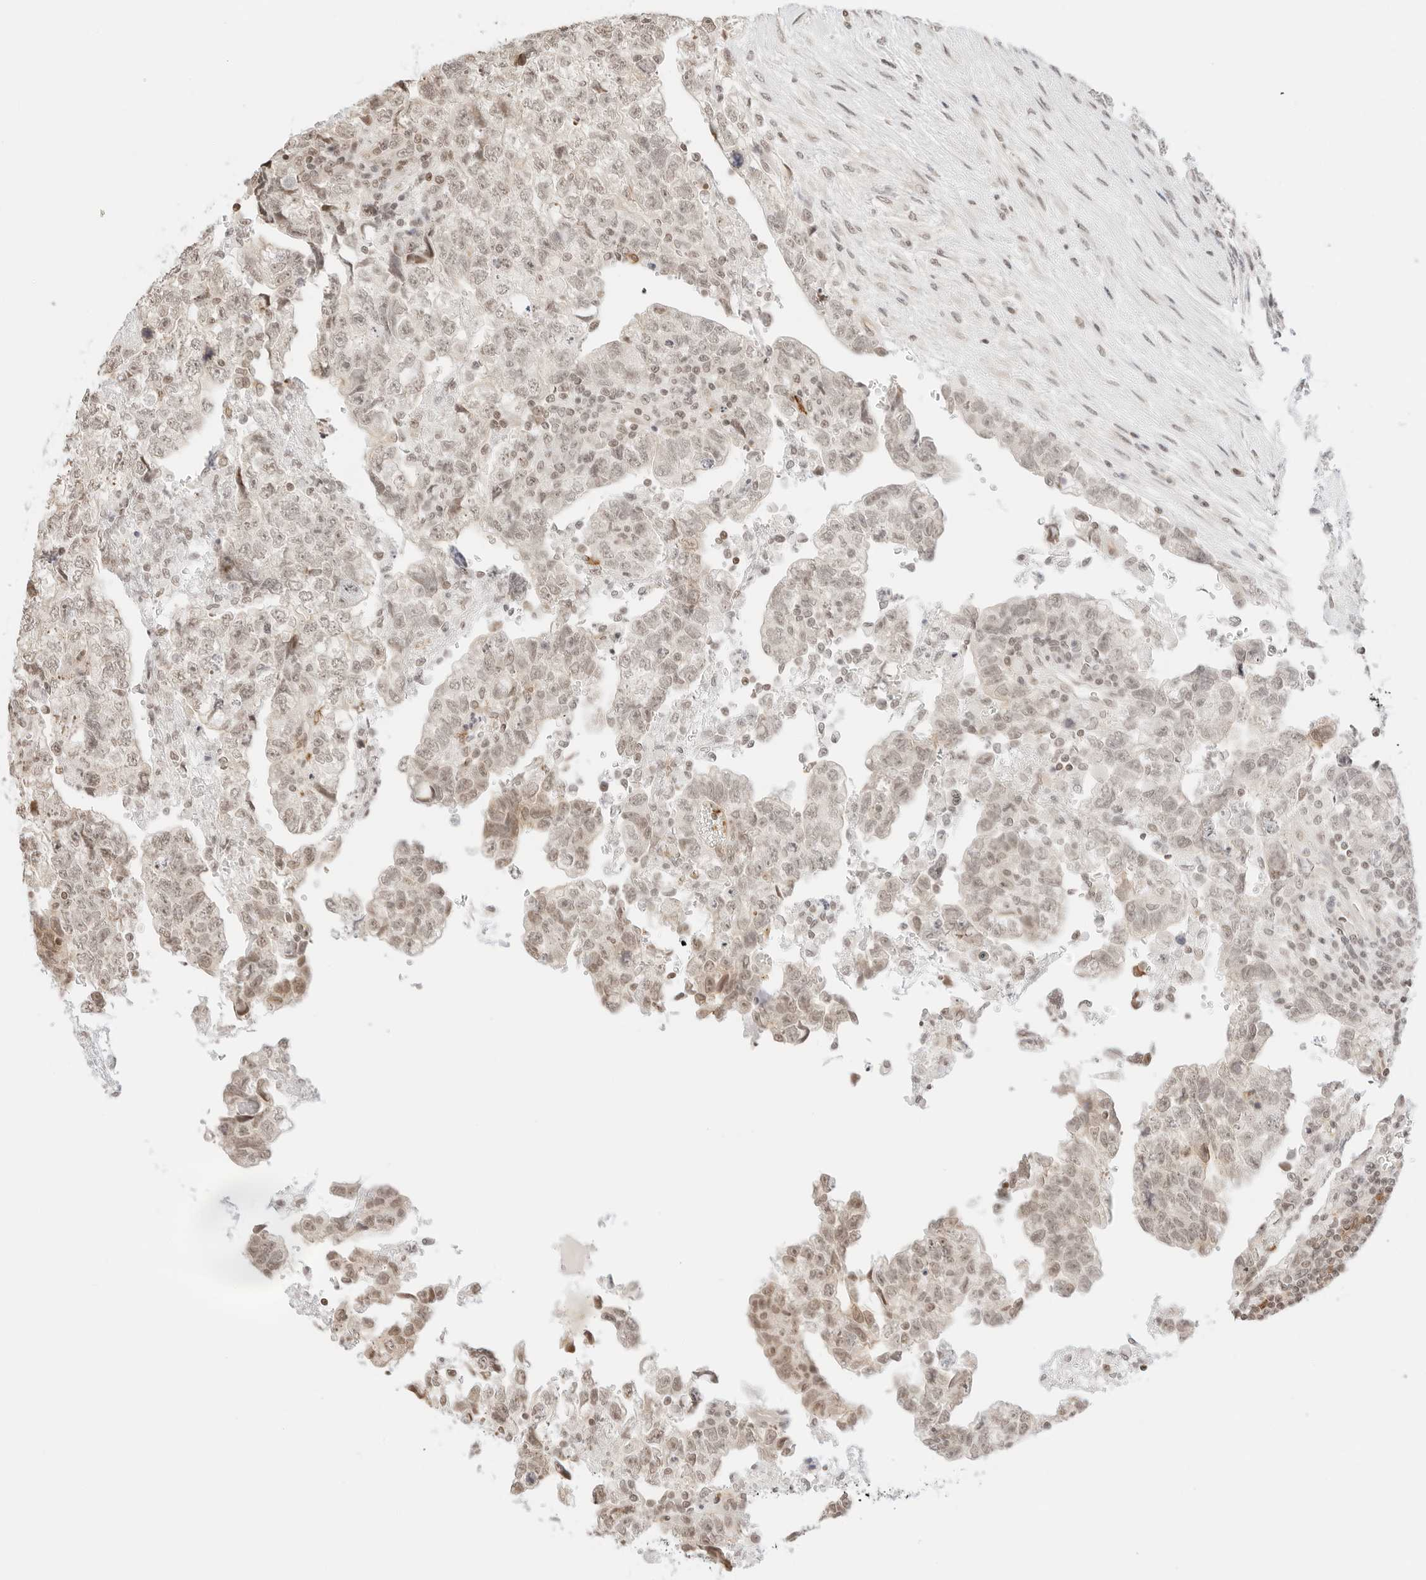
{"staining": {"intensity": "weak", "quantity": ">75%", "location": "nuclear"}, "tissue": "testis cancer", "cell_type": "Tumor cells", "image_type": "cancer", "snomed": [{"axis": "morphology", "description": "Normal tissue, NOS"}, {"axis": "morphology", "description": "Carcinoma, Embryonal, NOS"}, {"axis": "topography", "description": "Testis"}], "caption": "Tumor cells reveal low levels of weak nuclear positivity in about >75% of cells in human testis cancer (embryonal carcinoma).", "gene": "GNAS", "patient": {"sex": "male", "age": 36}}